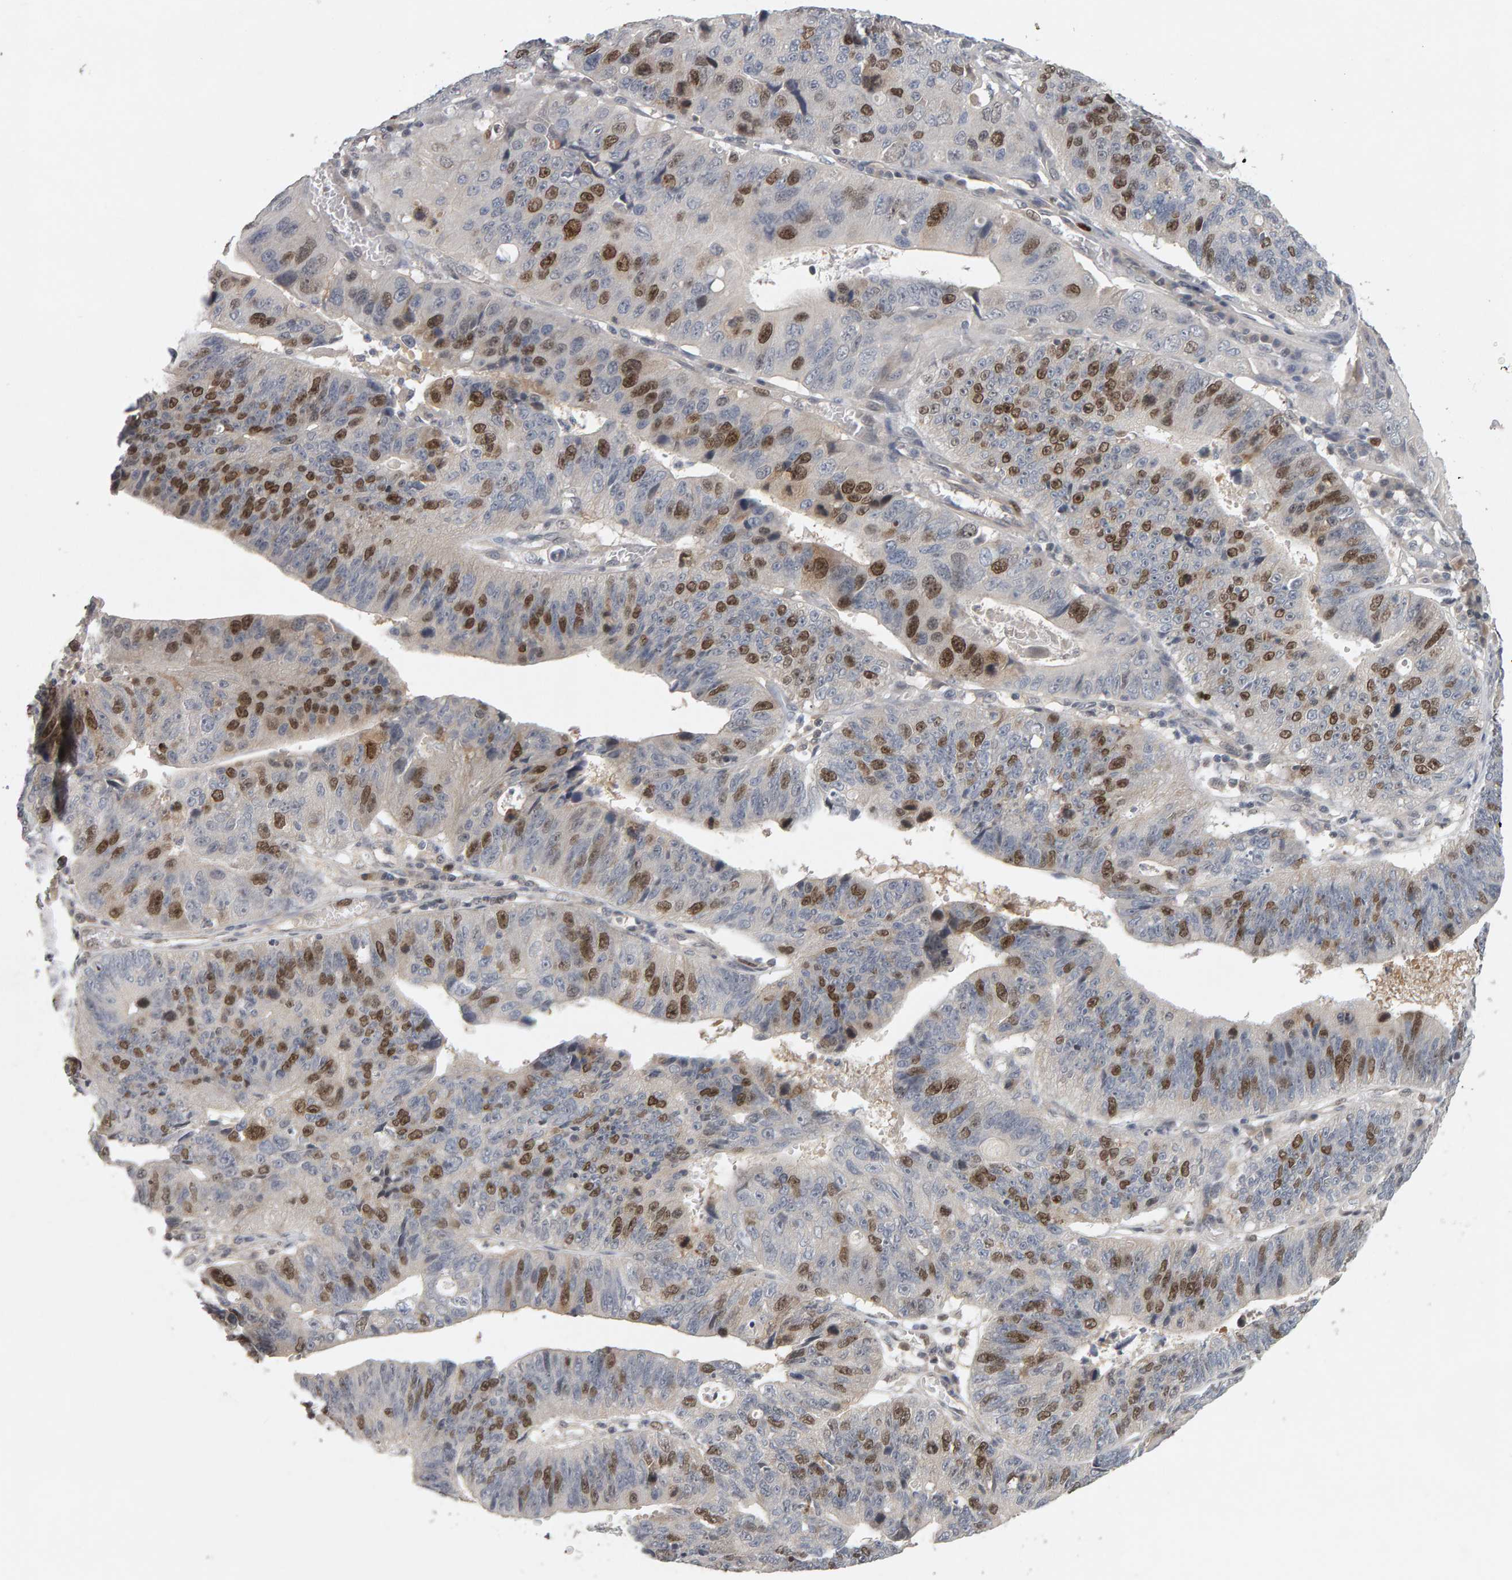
{"staining": {"intensity": "strong", "quantity": "25%-75%", "location": "nuclear"}, "tissue": "stomach cancer", "cell_type": "Tumor cells", "image_type": "cancer", "snomed": [{"axis": "morphology", "description": "Adenocarcinoma, NOS"}, {"axis": "topography", "description": "Stomach"}], "caption": "Immunohistochemical staining of human stomach cancer shows strong nuclear protein staining in about 25%-75% of tumor cells.", "gene": "CDCA5", "patient": {"sex": "male", "age": 59}}